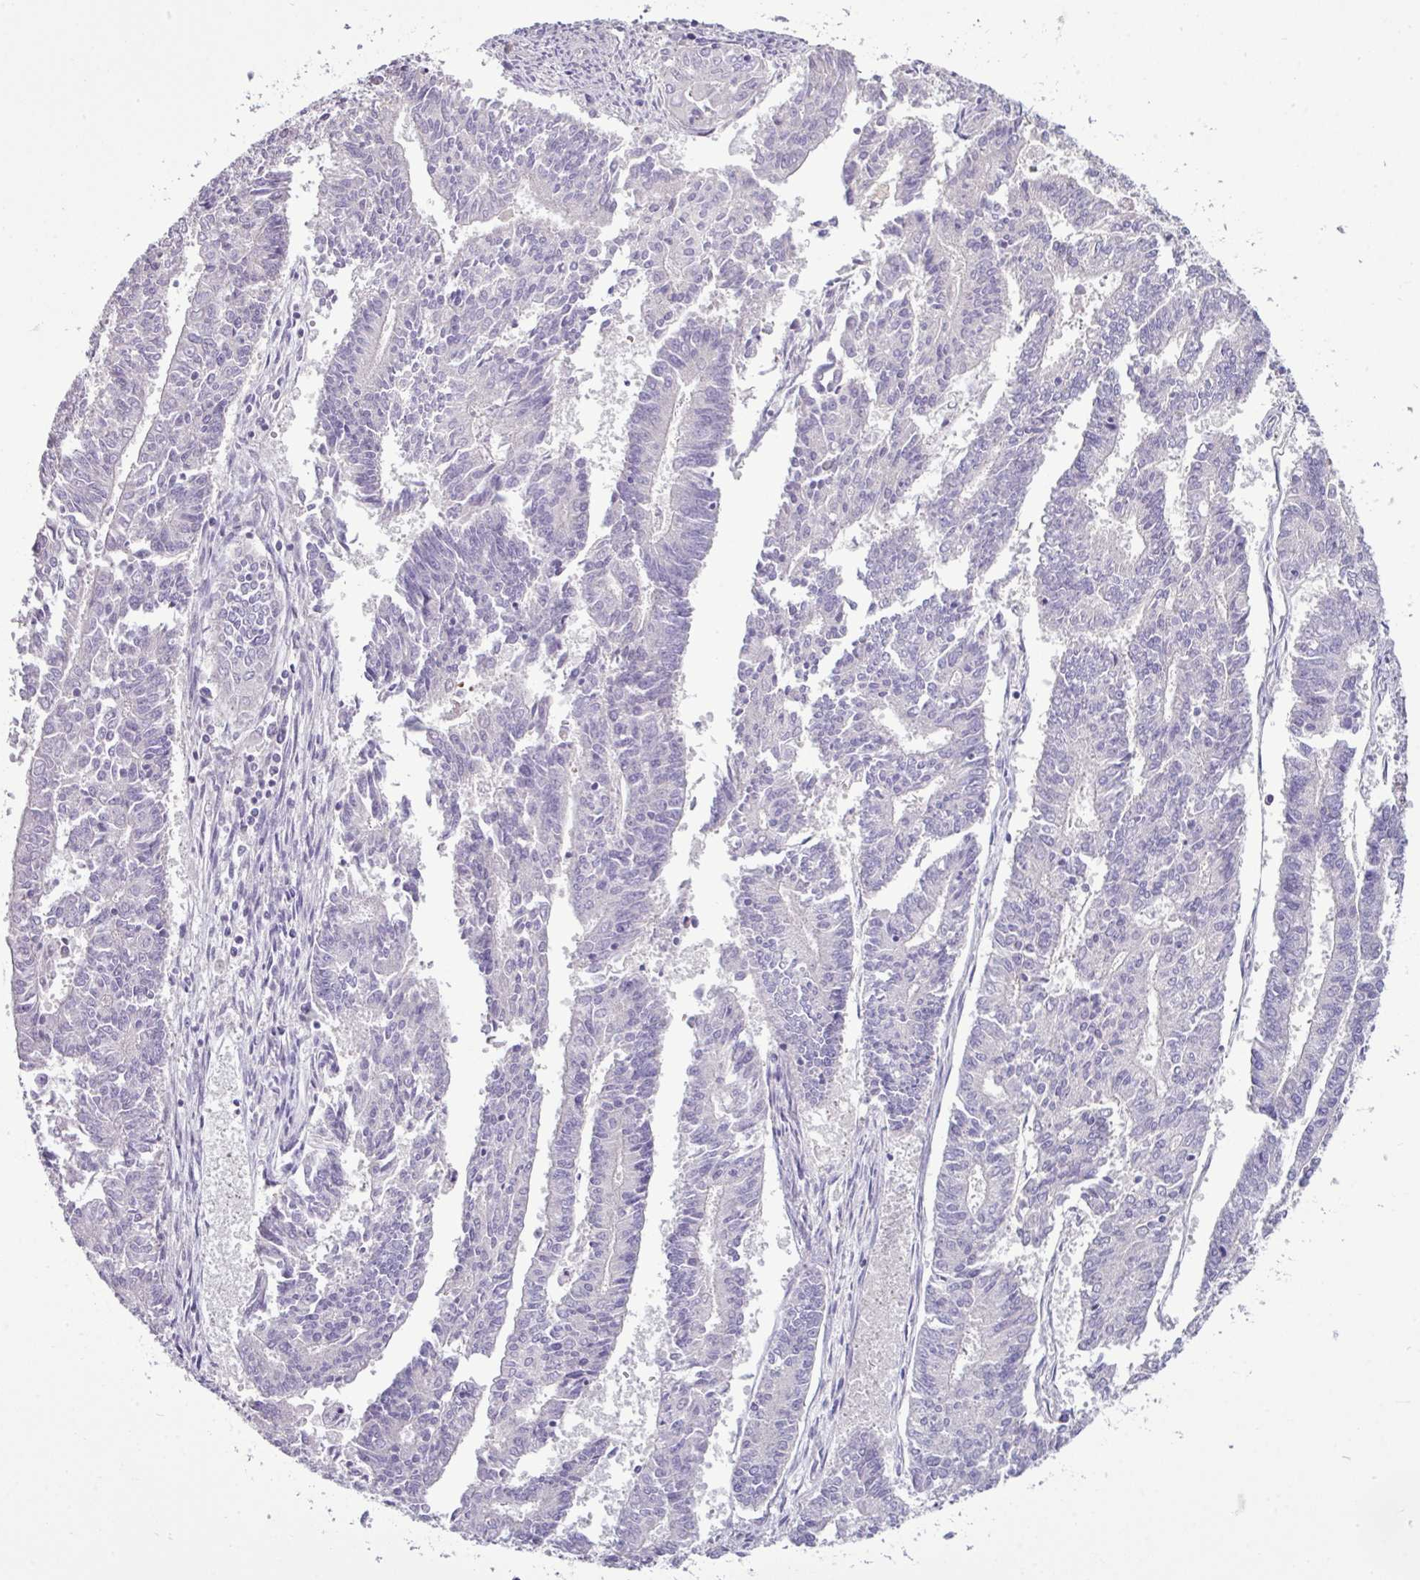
{"staining": {"intensity": "negative", "quantity": "none", "location": "none"}, "tissue": "endometrial cancer", "cell_type": "Tumor cells", "image_type": "cancer", "snomed": [{"axis": "morphology", "description": "Adenocarcinoma, NOS"}, {"axis": "topography", "description": "Endometrium"}], "caption": "There is no significant staining in tumor cells of endometrial cancer (adenocarcinoma). Brightfield microscopy of immunohistochemistry (IHC) stained with DAB (3,3'-diaminobenzidine) (brown) and hematoxylin (blue), captured at high magnification.", "gene": "AGAP5", "patient": {"sex": "female", "age": 59}}